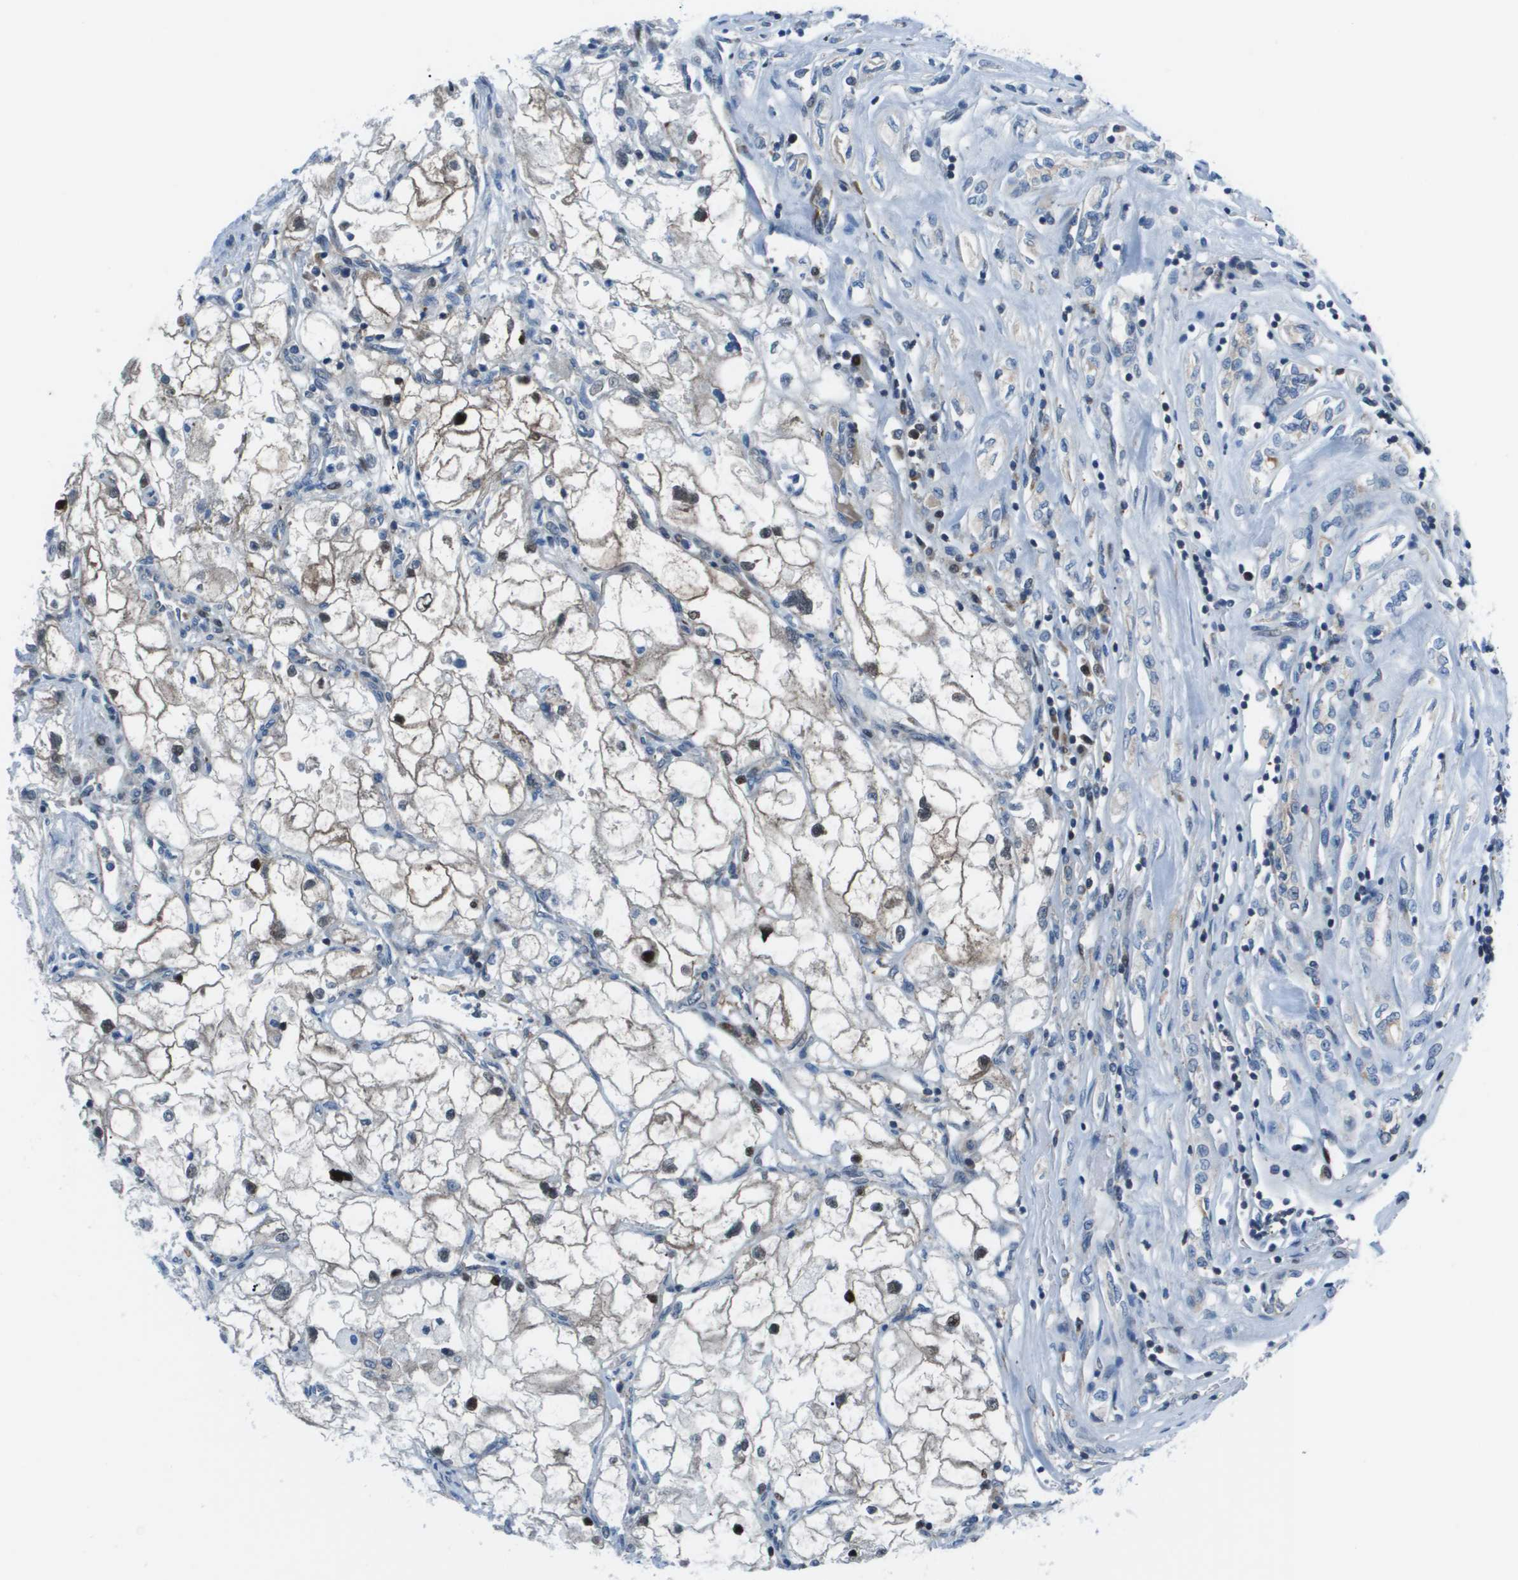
{"staining": {"intensity": "negative", "quantity": "none", "location": "none"}, "tissue": "renal cancer", "cell_type": "Tumor cells", "image_type": "cancer", "snomed": [{"axis": "morphology", "description": "Adenocarcinoma, NOS"}, {"axis": "topography", "description": "Kidney"}], "caption": "Immunohistochemical staining of human renal cancer shows no significant staining in tumor cells.", "gene": "STIP1", "patient": {"sex": "female", "age": 70}}